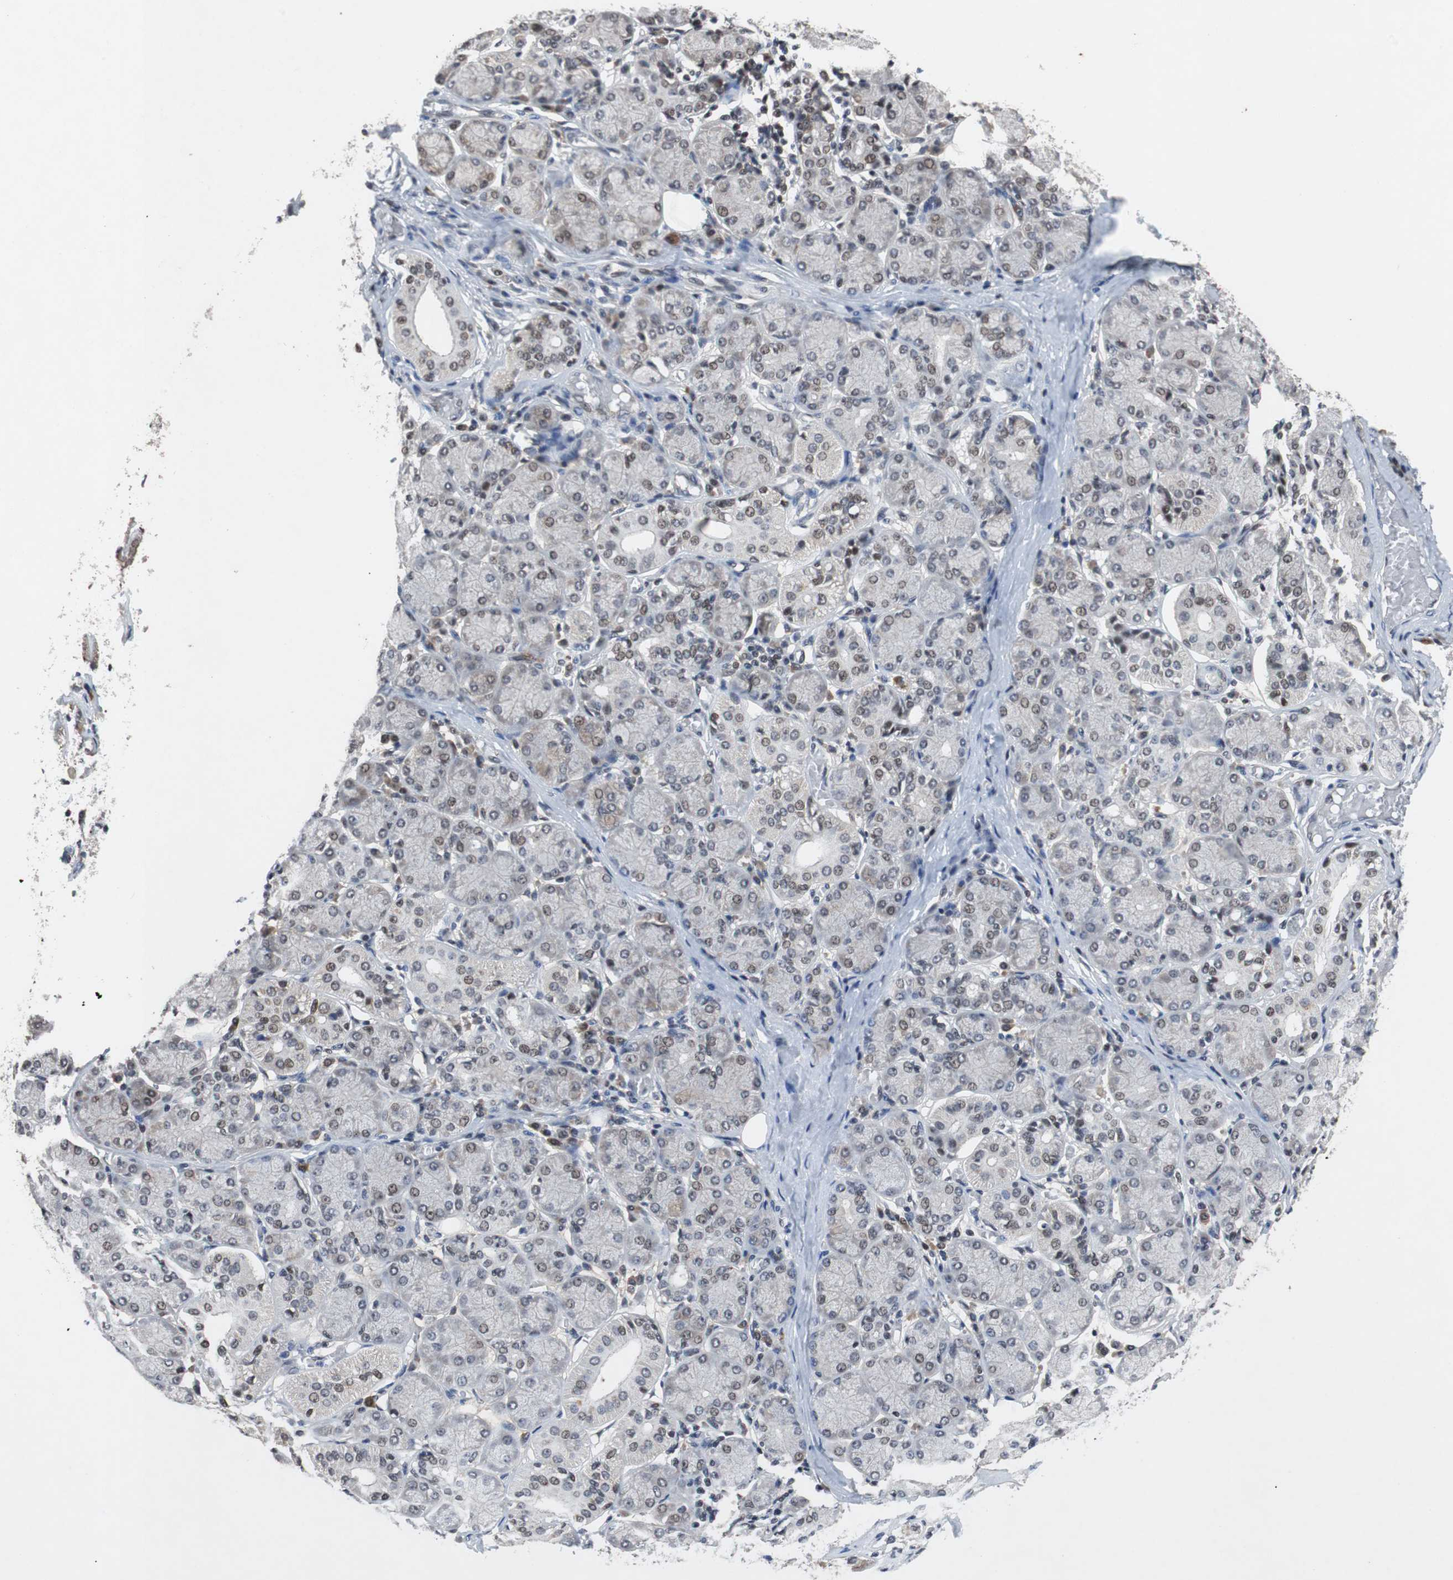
{"staining": {"intensity": "negative", "quantity": "none", "location": "none"}, "tissue": "salivary gland", "cell_type": "Glandular cells", "image_type": "normal", "snomed": [{"axis": "morphology", "description": "Normal tissue, NOS"}, {"axis": "topography", "description": "Salivary gland"}], "caption": "The histopathology image shows no staining of glandular cells in unremarkable salivary gland. (DAB immunohistochemistry visualized using brightfield microscopy, high magnification).", "gene": "TP63", "patient": {"sex": "female", "age": 24}}